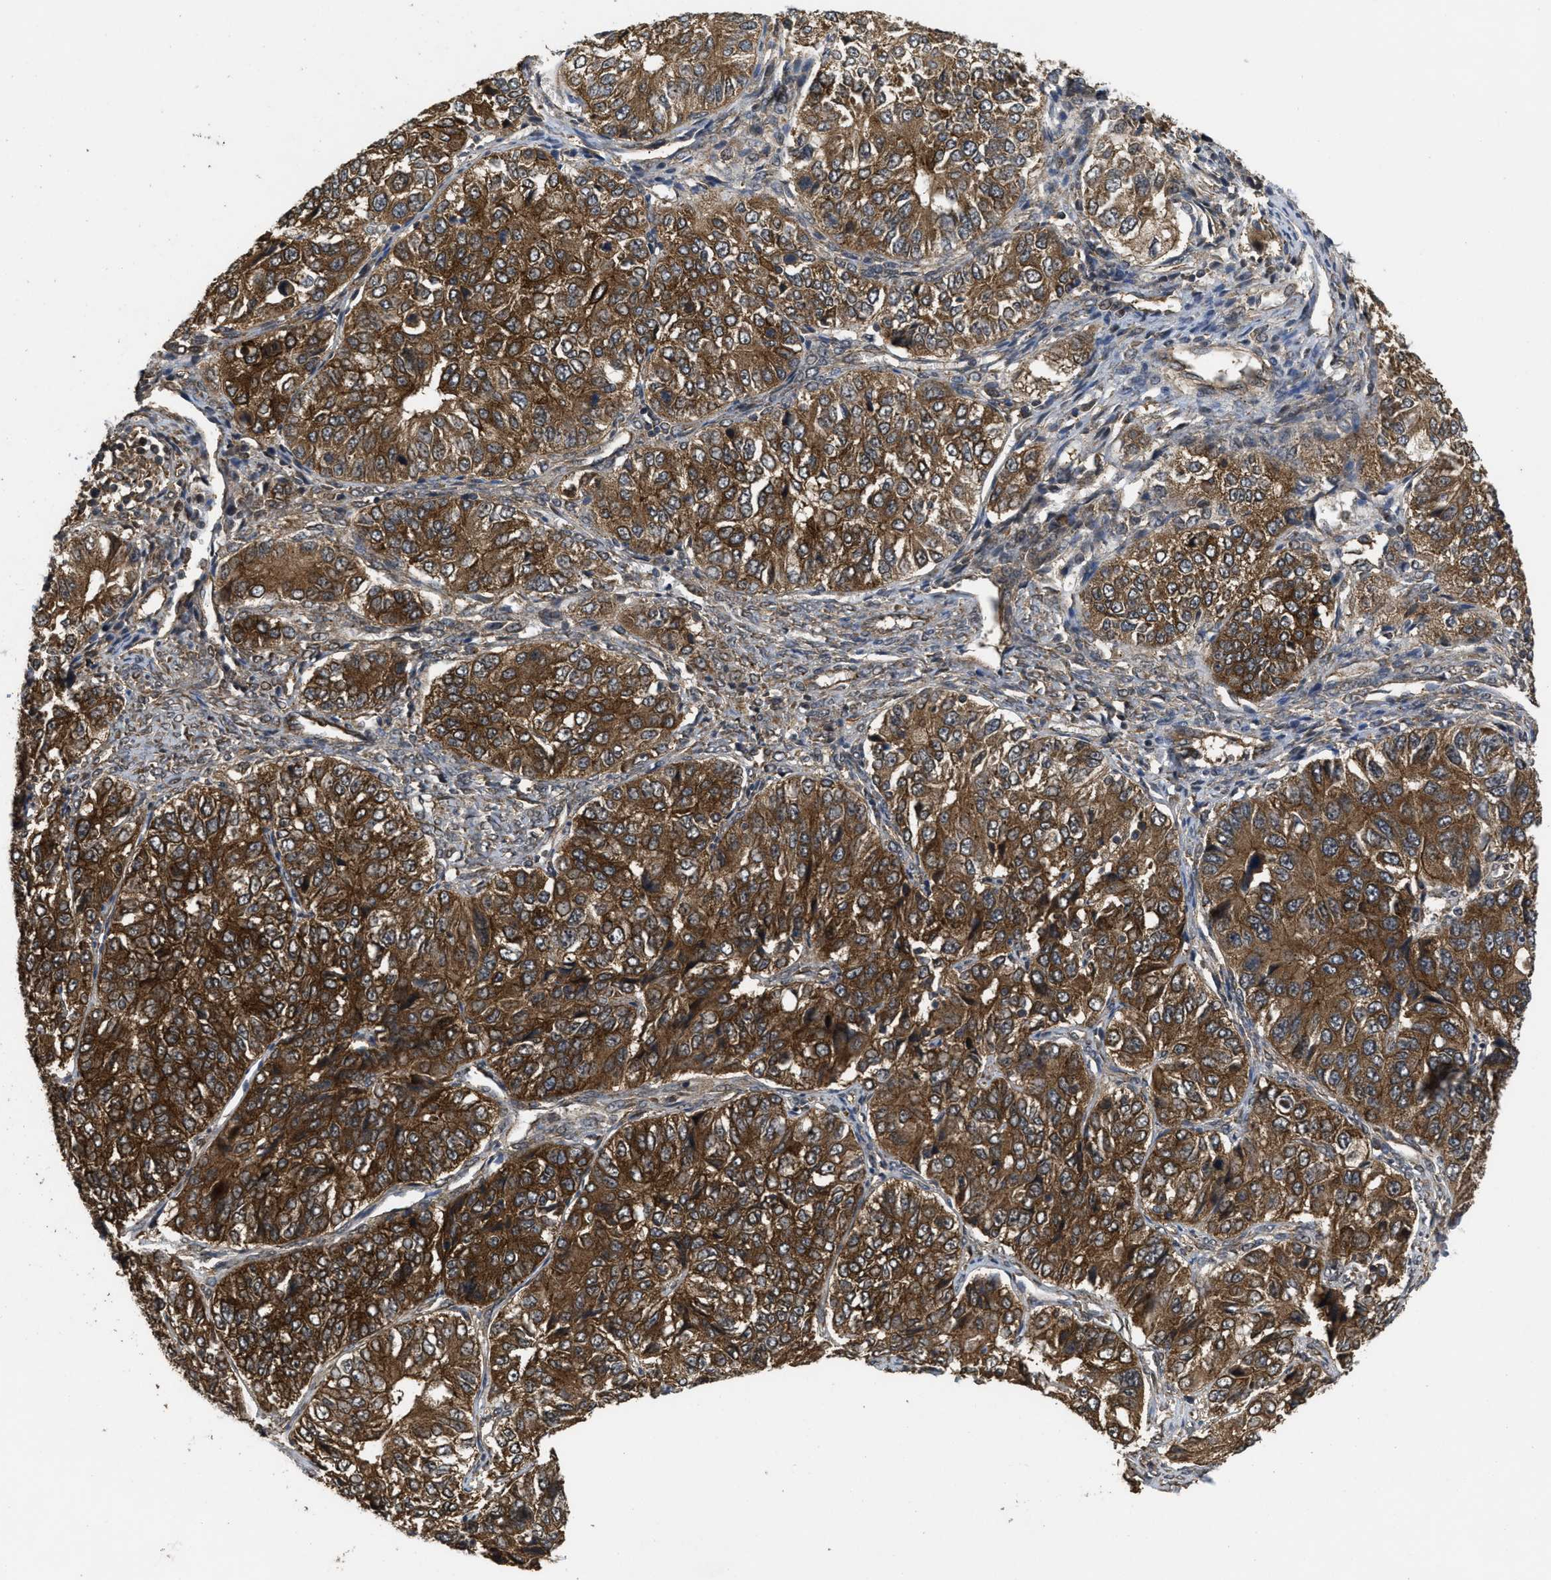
{"staining": {"intensity": "strong", "quantity": ">75%", "location": "cytoplasmic/membranous"}, "tissue": "ovarian cancer", "cell_type": "Tumor cells", "image_type": "cancer", "snomed": [{"axis": "morphology", "description": "Carcinoma, endometroid"}, {"axis": "topography", "description": "Ovary"}], "caption": "Immunohistochemical staining of ovarian cancer (endometroid carcinoma) exhibits strong cytoplasmic/membranous protein staining in approximately >75% of tumor cells. Immunohistochemistry (ihc) stains the protein of interest in brown and the nuclei are stained blue.", "gene": "FZD6", "patient": {"sex": "female", "age": 51}}